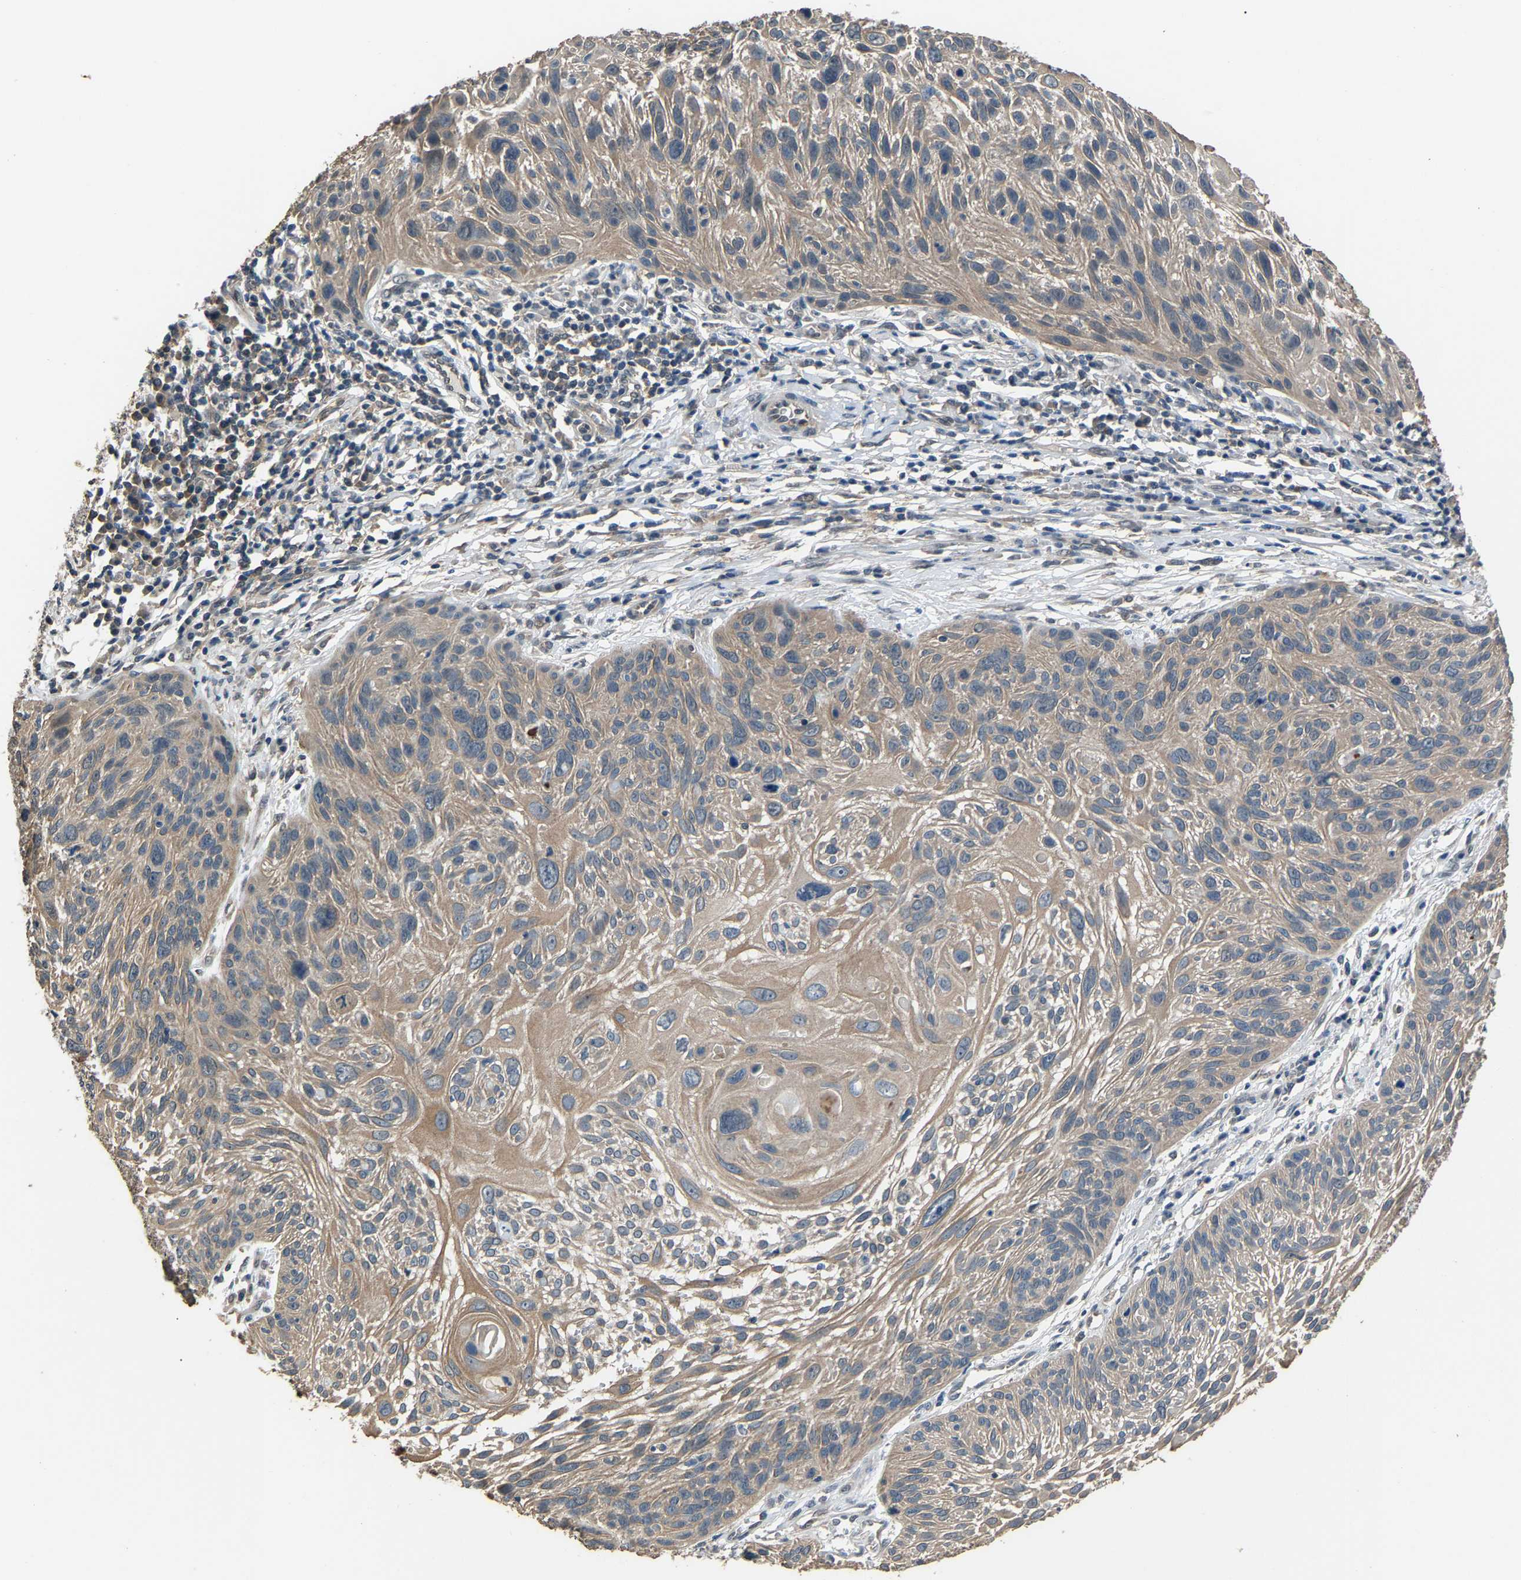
{"staining": {"intensity": "weak", "quantity": ">75%", "location": "cytoplasmic/membranous"}, "tissue": "cervical cancer", "cell_type": "Tumor cells", "image_type": "cancer", "snomed": [{"axis": "morphology", "description": "Squamous cell carcinoma, NOS"}, {"axis": "topography", "description": "Cervix"}], "caption": "Protein expression analysis of cervical cancer (squamous cell carcinoma) shows weak cytoplasmic/membranous expression in about >75% of tumor cells.", "gene": "ABCC9", "patient": {"sex": "female", "age": 51}}